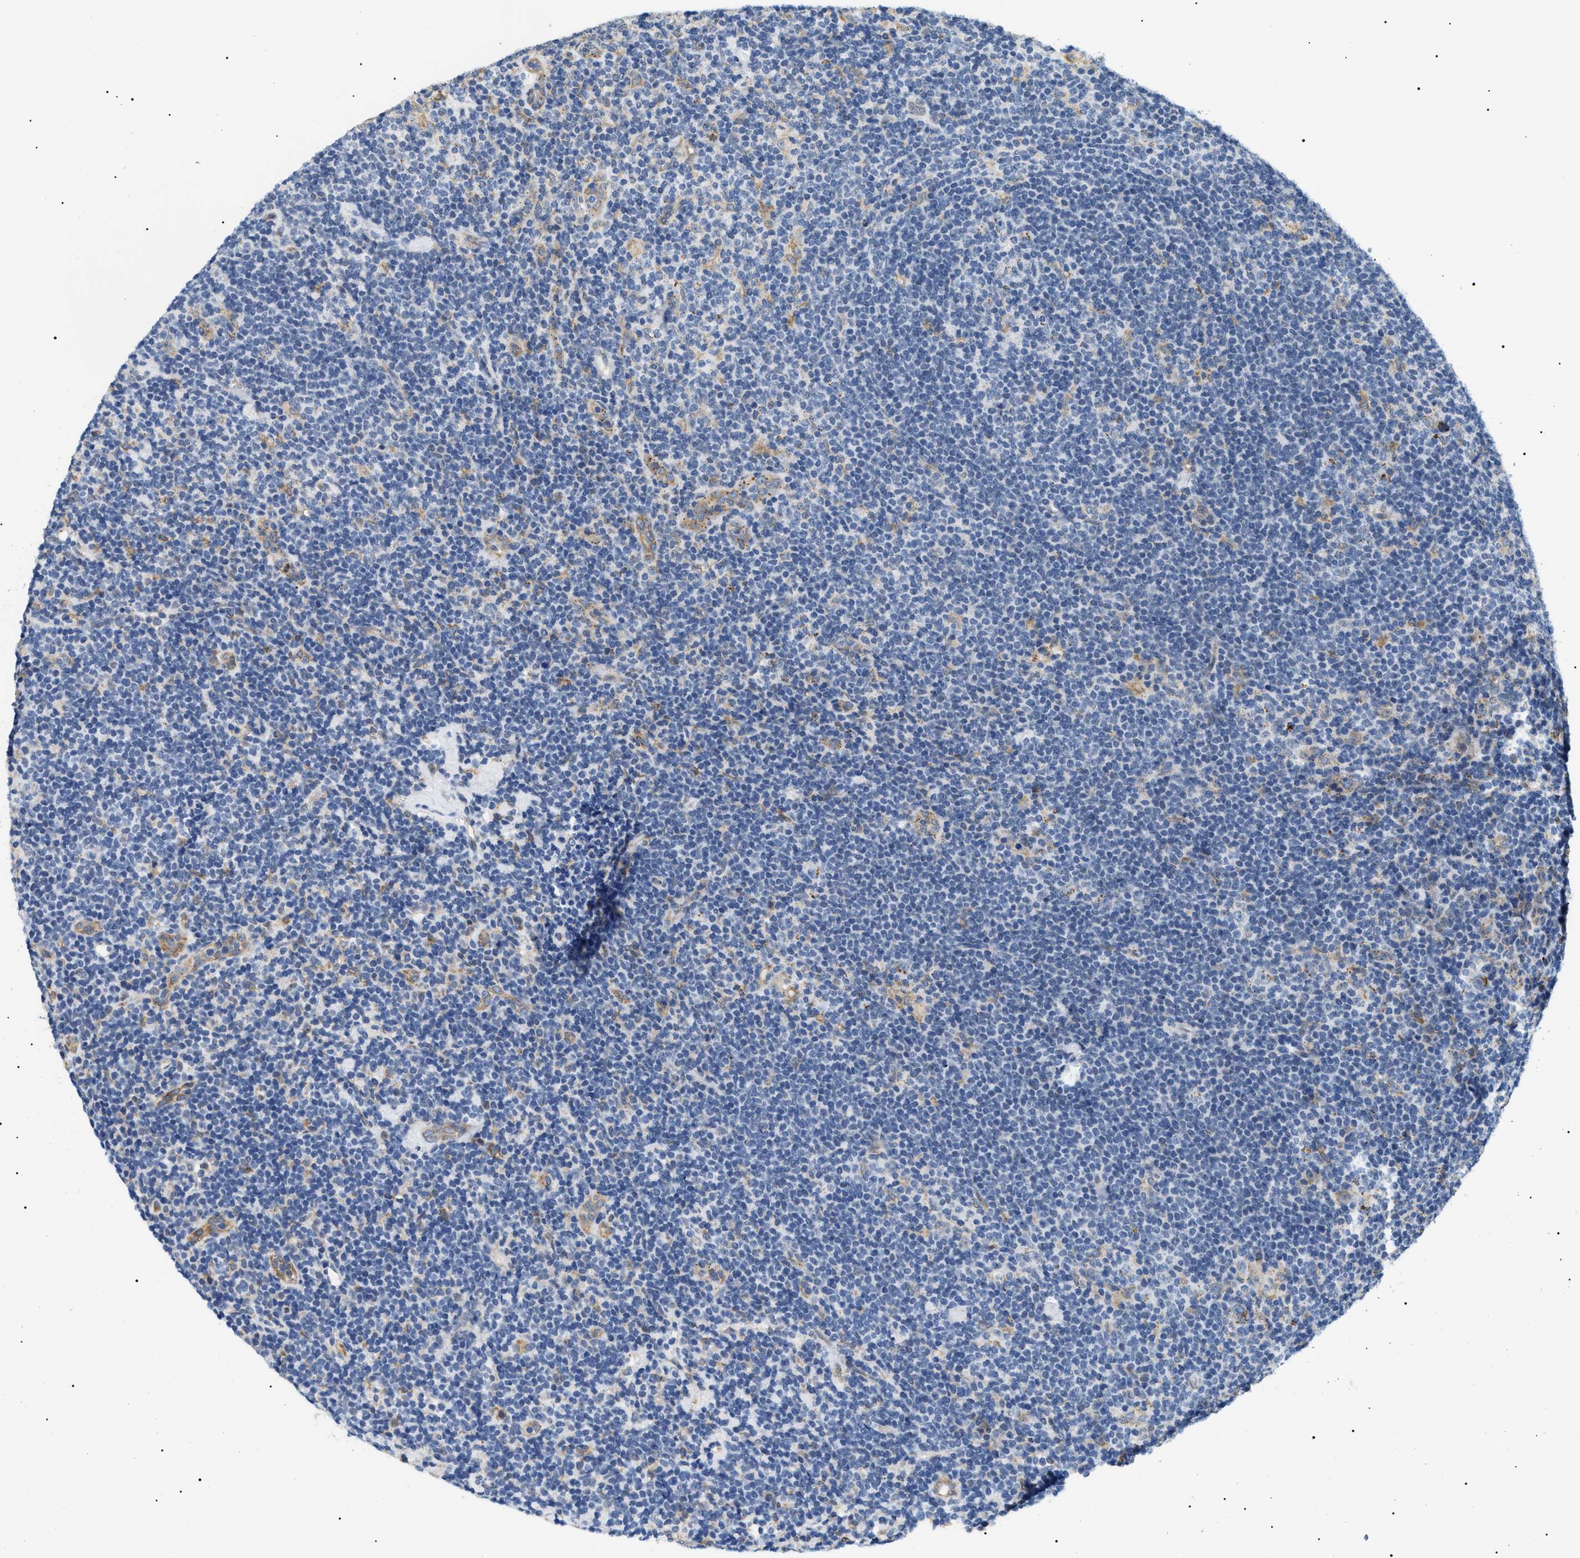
{"staining": {"intensity": "weak", "quantity": "<25%", "location": "cytoplasmic/membranous"}, "tissue": "lymphoma", "cell_type": "Tumor cells", "image_type": "cancer", "snomed": [{"axis": "morphology", "description": "Hodgkin's disease, NOS"}, {"axis": "topography", "description": "Lymph node"}], "caption": "High power microscopy photomicrograph of an immunohistochemistry (IHC) image of lymphoma, revealing no significant positivity in tumor cells.", "gene": "HSD17B11", "patient": {"sex": "female", "age": 57}}